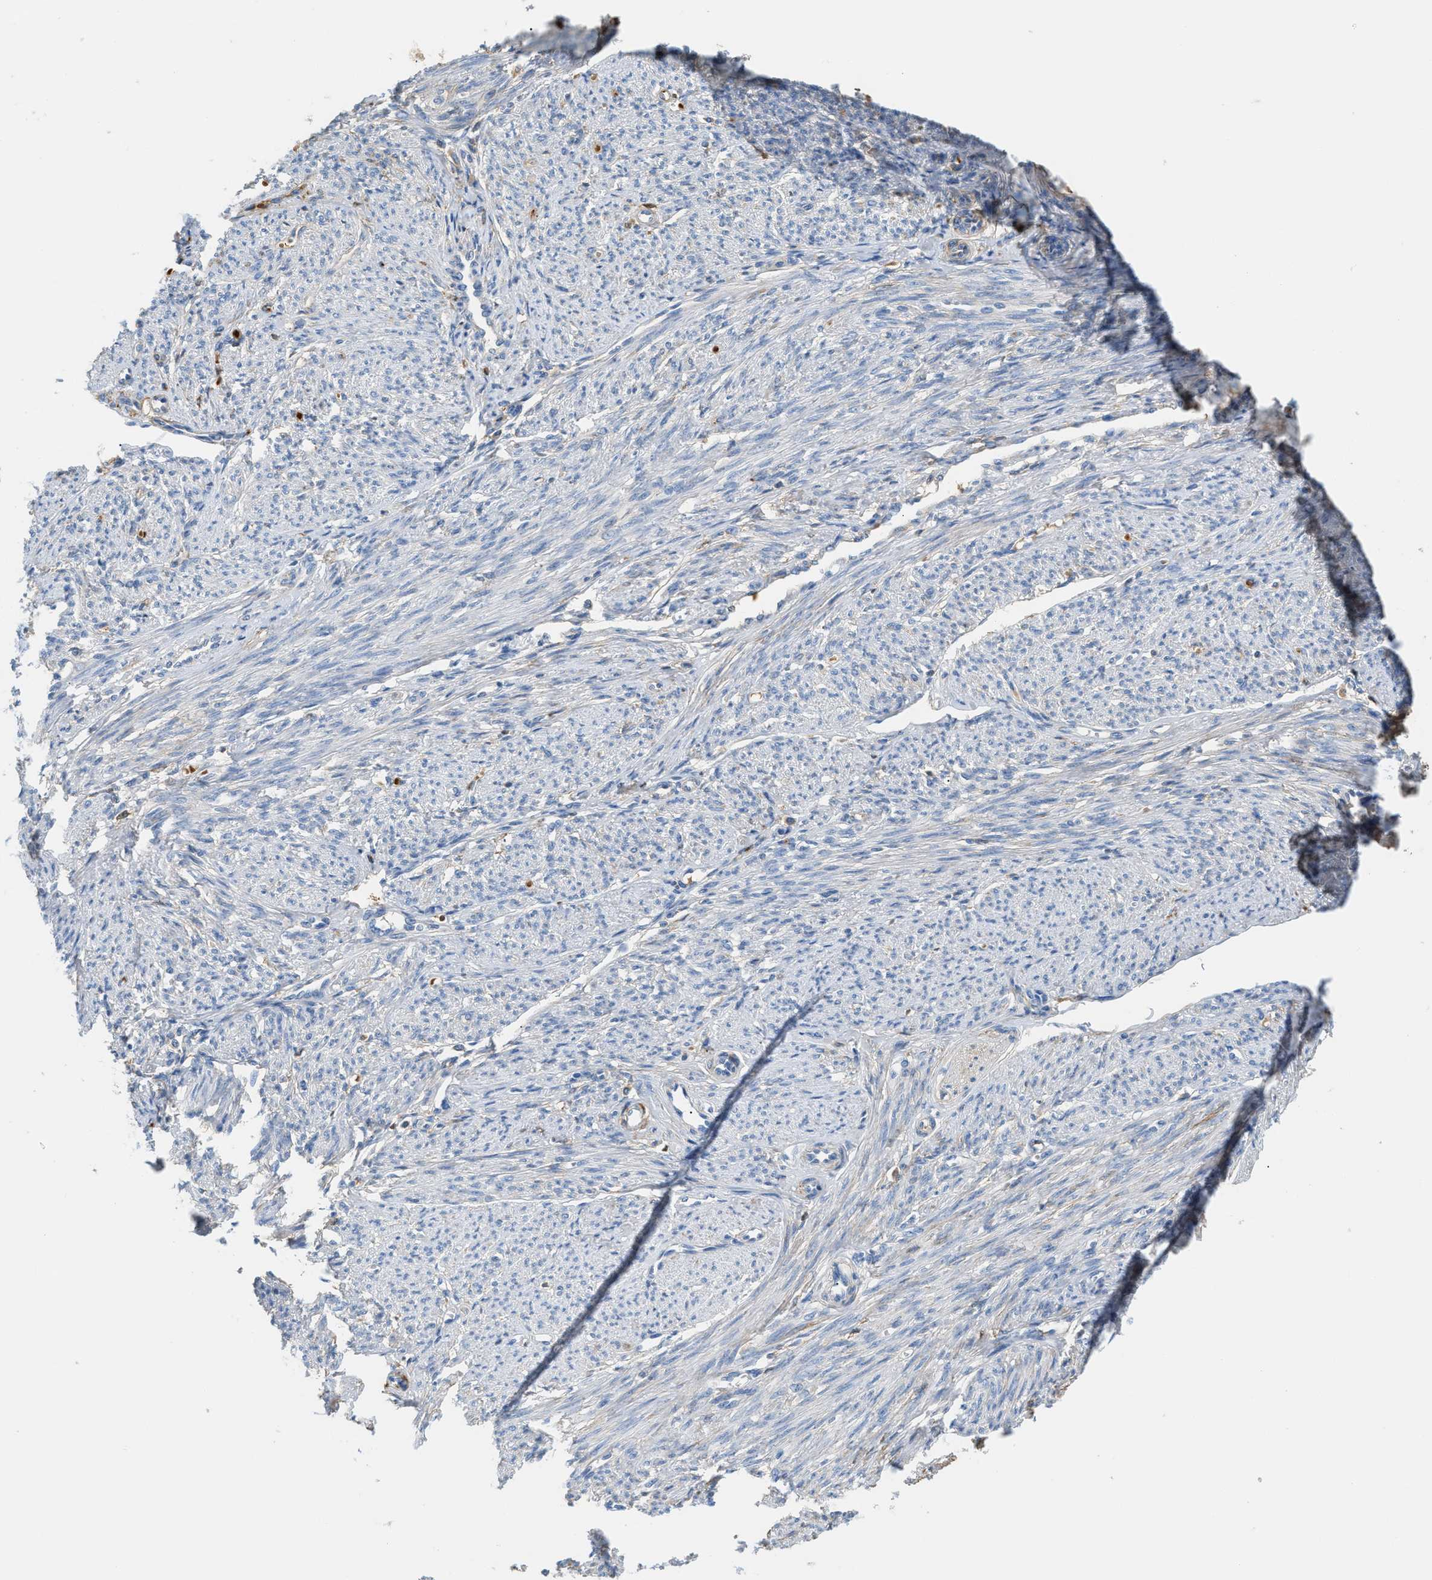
{"staining": {"intensity": "negative", "quantity": "none", "location": "none"}, "tissue": "smooth muscle", "cell_type": "Smooth muscle cells", "image_type": "normal", "snomed": [{"axis": "morphology", "description": "Normal tissue, NOS"}, {"axis": "topography", "description": "Smooth muscle"}], "caption": "The micrograph exhibits no staining of smooth muscle cells in benign smooth muscle. (DAB (3,3'-diaminobenzidine) immunohistochemistry (IHC) with hematoxylin counter stain).", "gene": "CFI", "patient": {"sex": "female", "age": 65}}